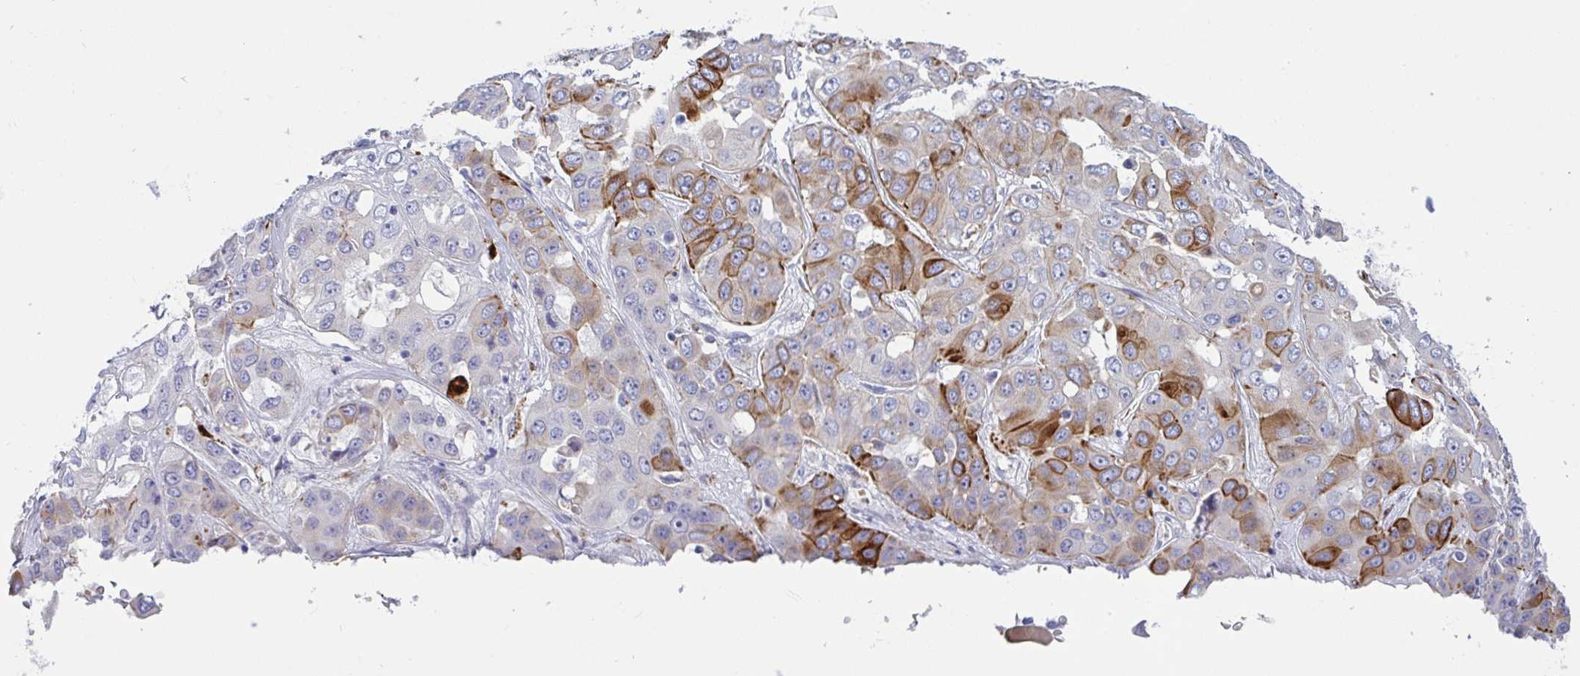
{"staining": {"intensity": "strong", "quantity": "<25%", "location": "cytoplasmic/membranous"}, "tissue": "liver cancer", "cell_type": "Tumor cells", "image_type": "cancer", "snomed": [{"axis": "morphology", "description": "Cholangiocarcinoma"}, {"axis": "topography", "description": "Liver"}], "caption": "Protein staining of liver cancer (cholangiocarcinoma) tissue reveals strong cytoplasmic/membranous expression in about <25% of tumor cells.", "gene": "TAS2R38", "patient": {"sex": "female", "age": 52}}